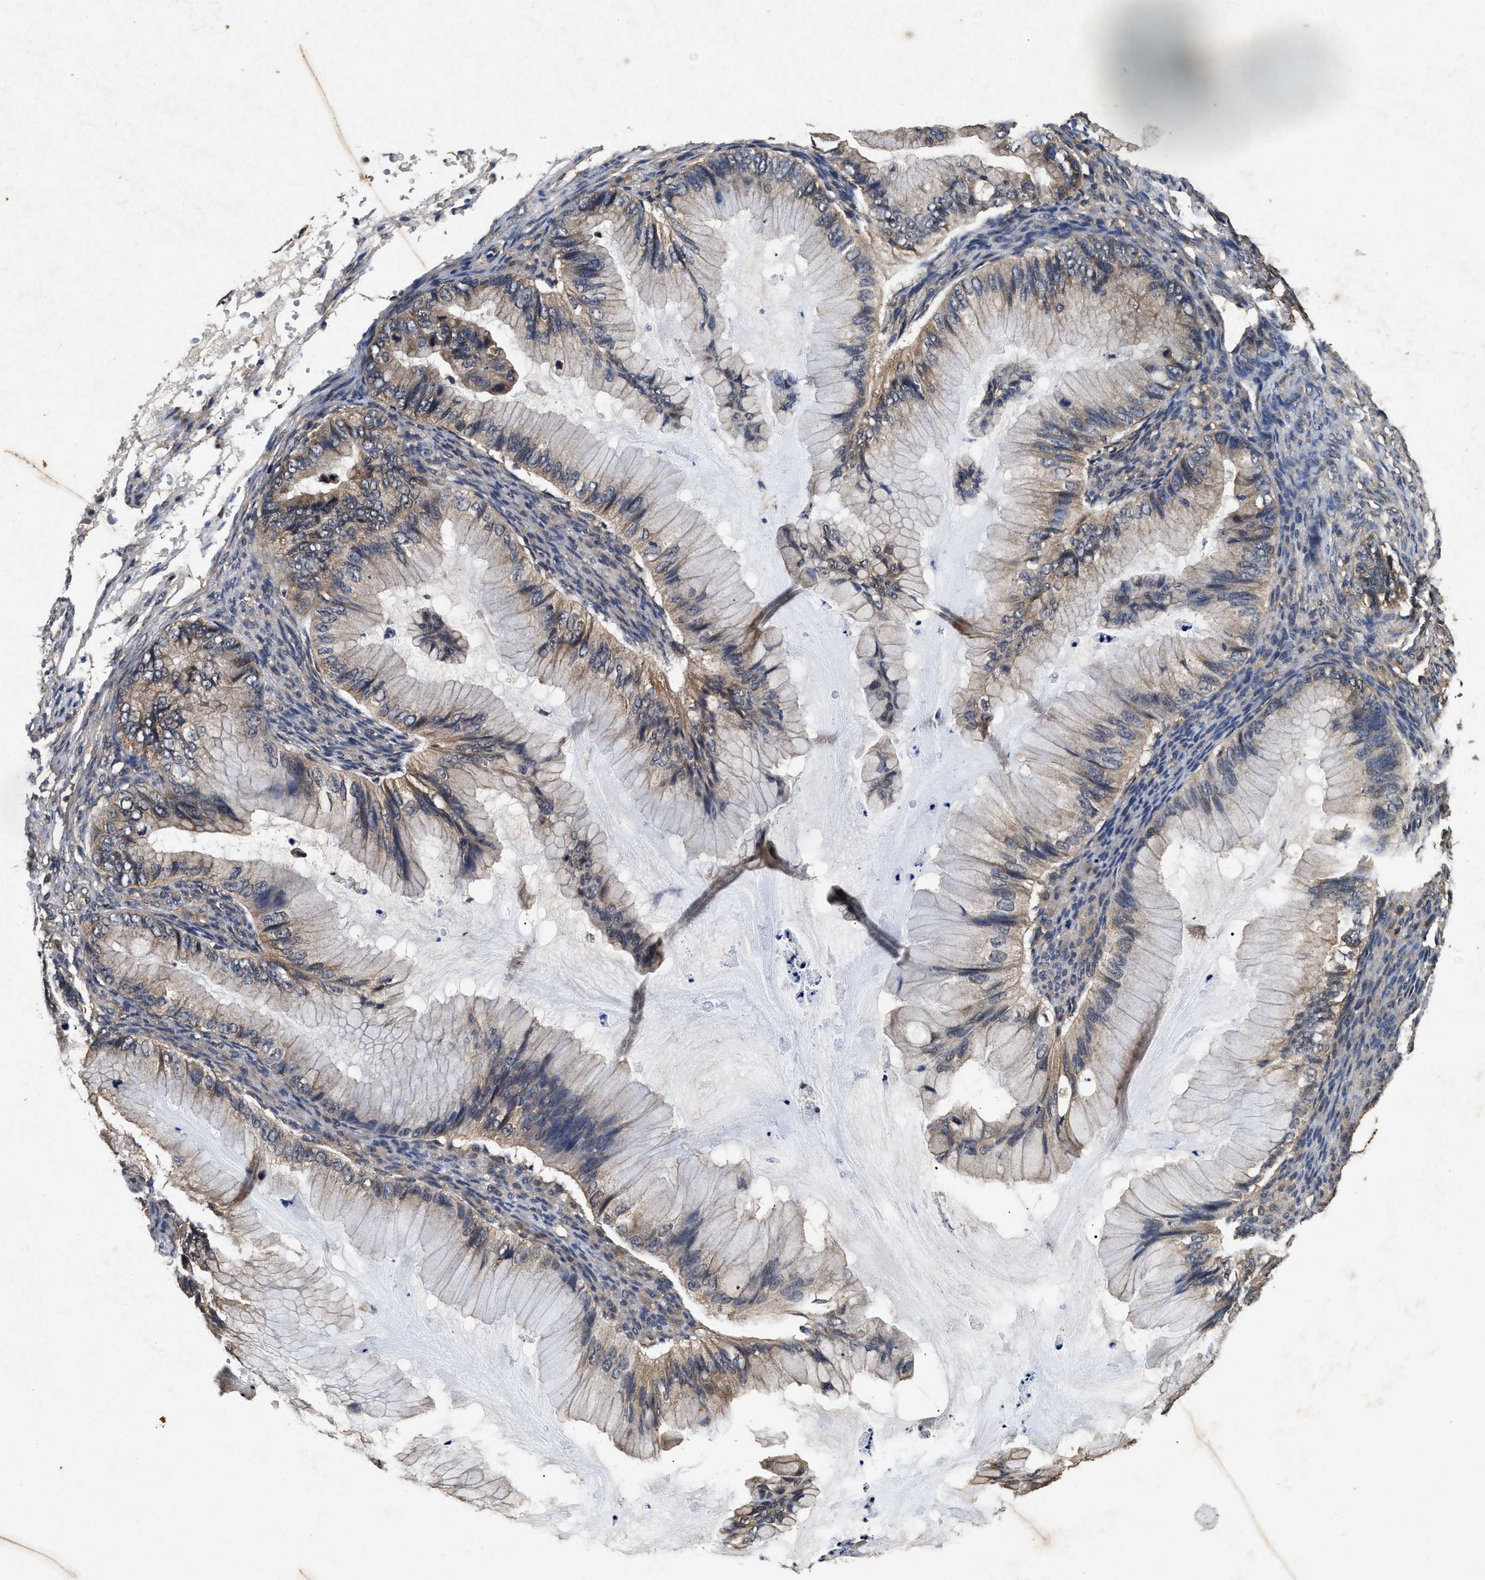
{"staining": {"intensity": "moderate", "quantity": "25%-75%", "location": "cytoplasmic/membranous"}, "tissue": "ovarian cancer", "cell_type": "Tumor cells", "image_type": "cancer", "snomed": [{"axis": "morphology", "description": "Cystadenocarcinoma, mucinous, NOS"}, {"axis": "topography", "description": "Ovary"}], "caption": "Tumor cells show medium levels of moderate cytoplasmic/membranous staining in approximately 25%-75% of cells in ovarian cancer.", "gene": "PDAP1", "patient": {"sex": "female", "age": 36}}